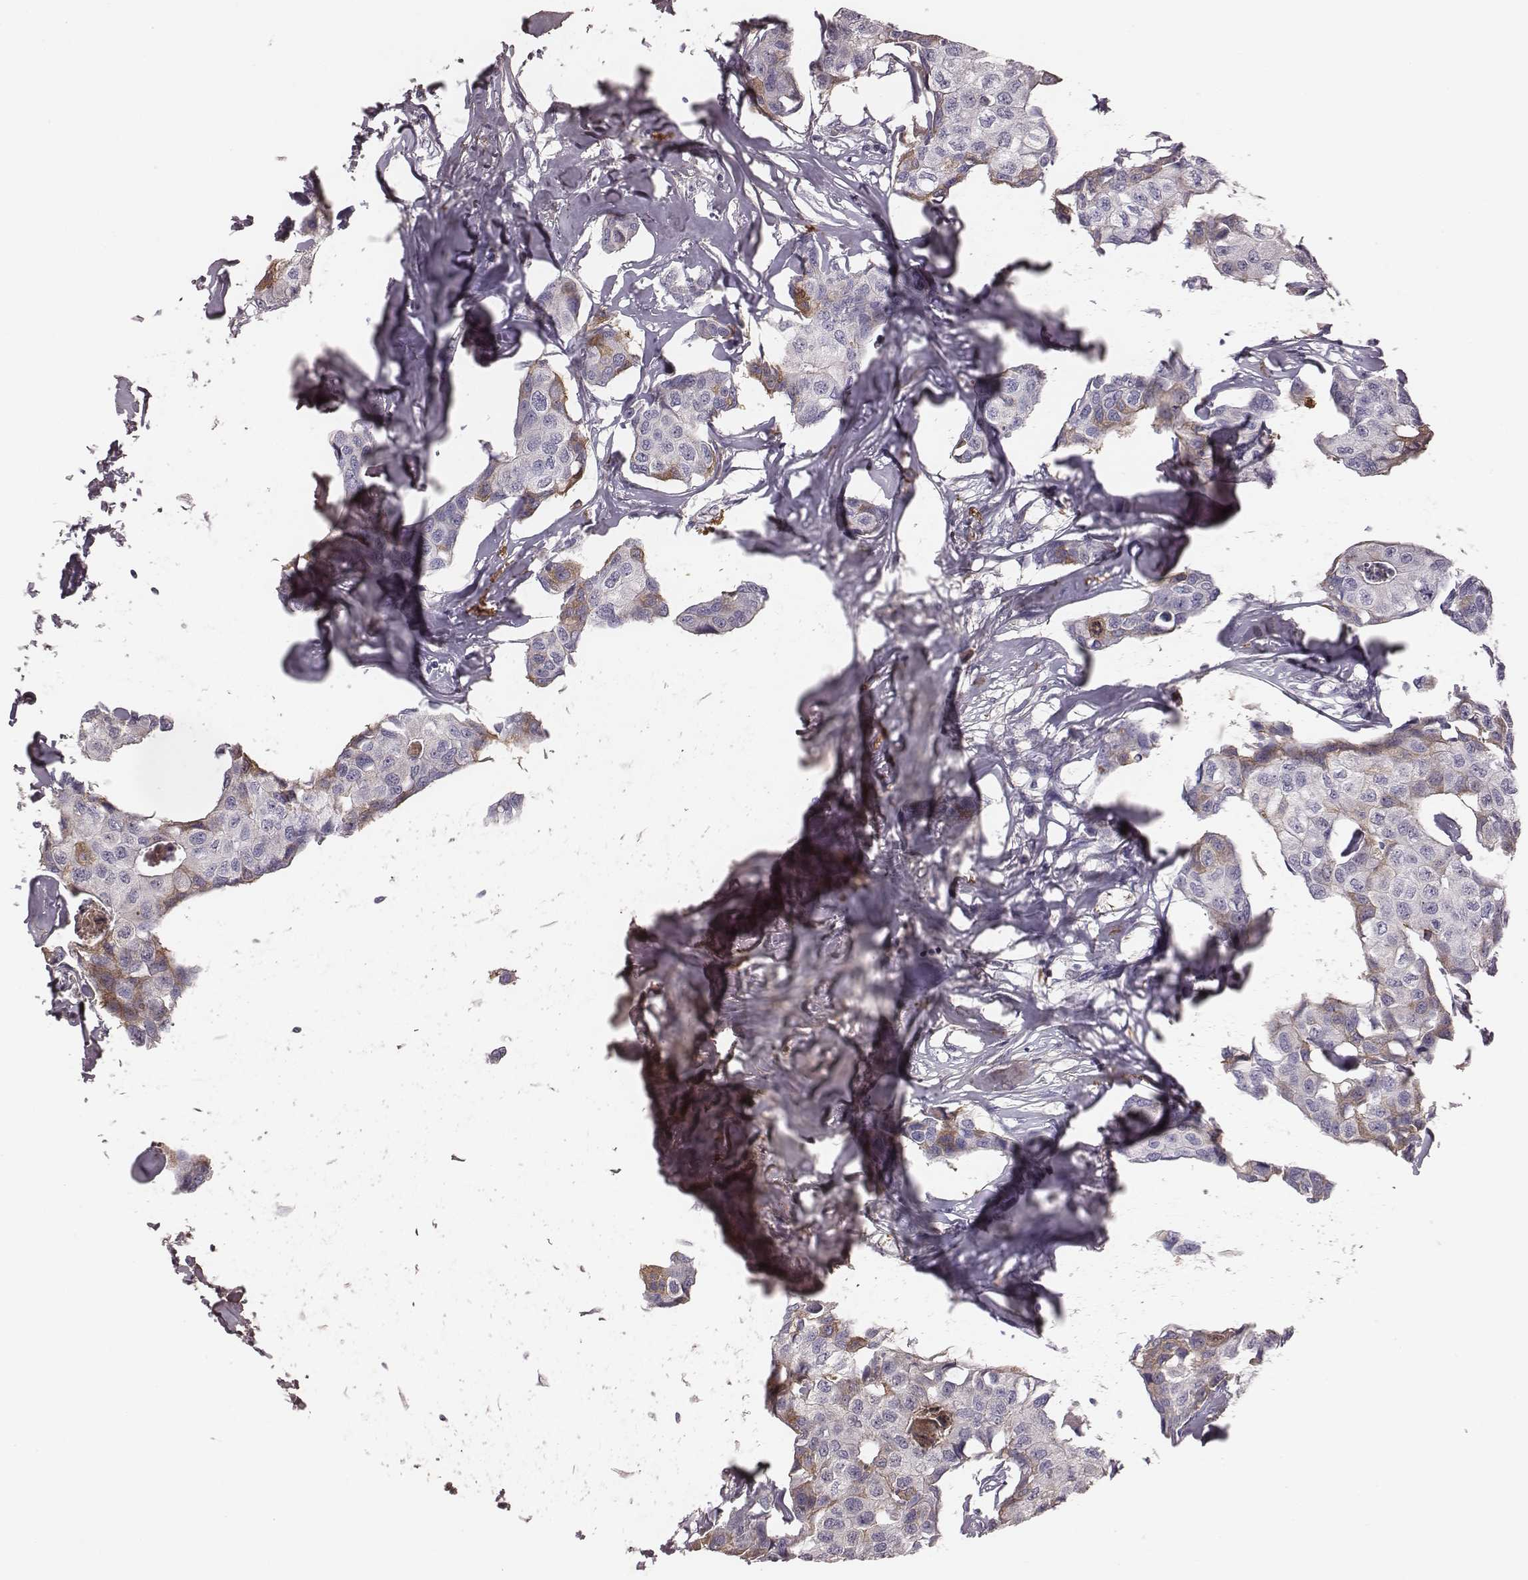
{"staining": {"intensity": "negative", "quantity": "none", "location": "none"}, "tissue": "breast cancer", "cell_type": "Tumor cells", "image_type": "cancer", "snomed": [{"axis": "morphology", "description": "Duct carcinoma"}, {"axis": "topography", "description": "Breast"}], "caption": "An immunohistochemistry (IHC) image of breast cancer is shown. There is no staining in tumor cells of breast cancer.", "gene": "CFTR", "patient": {"sex": "female", "age": 80}}